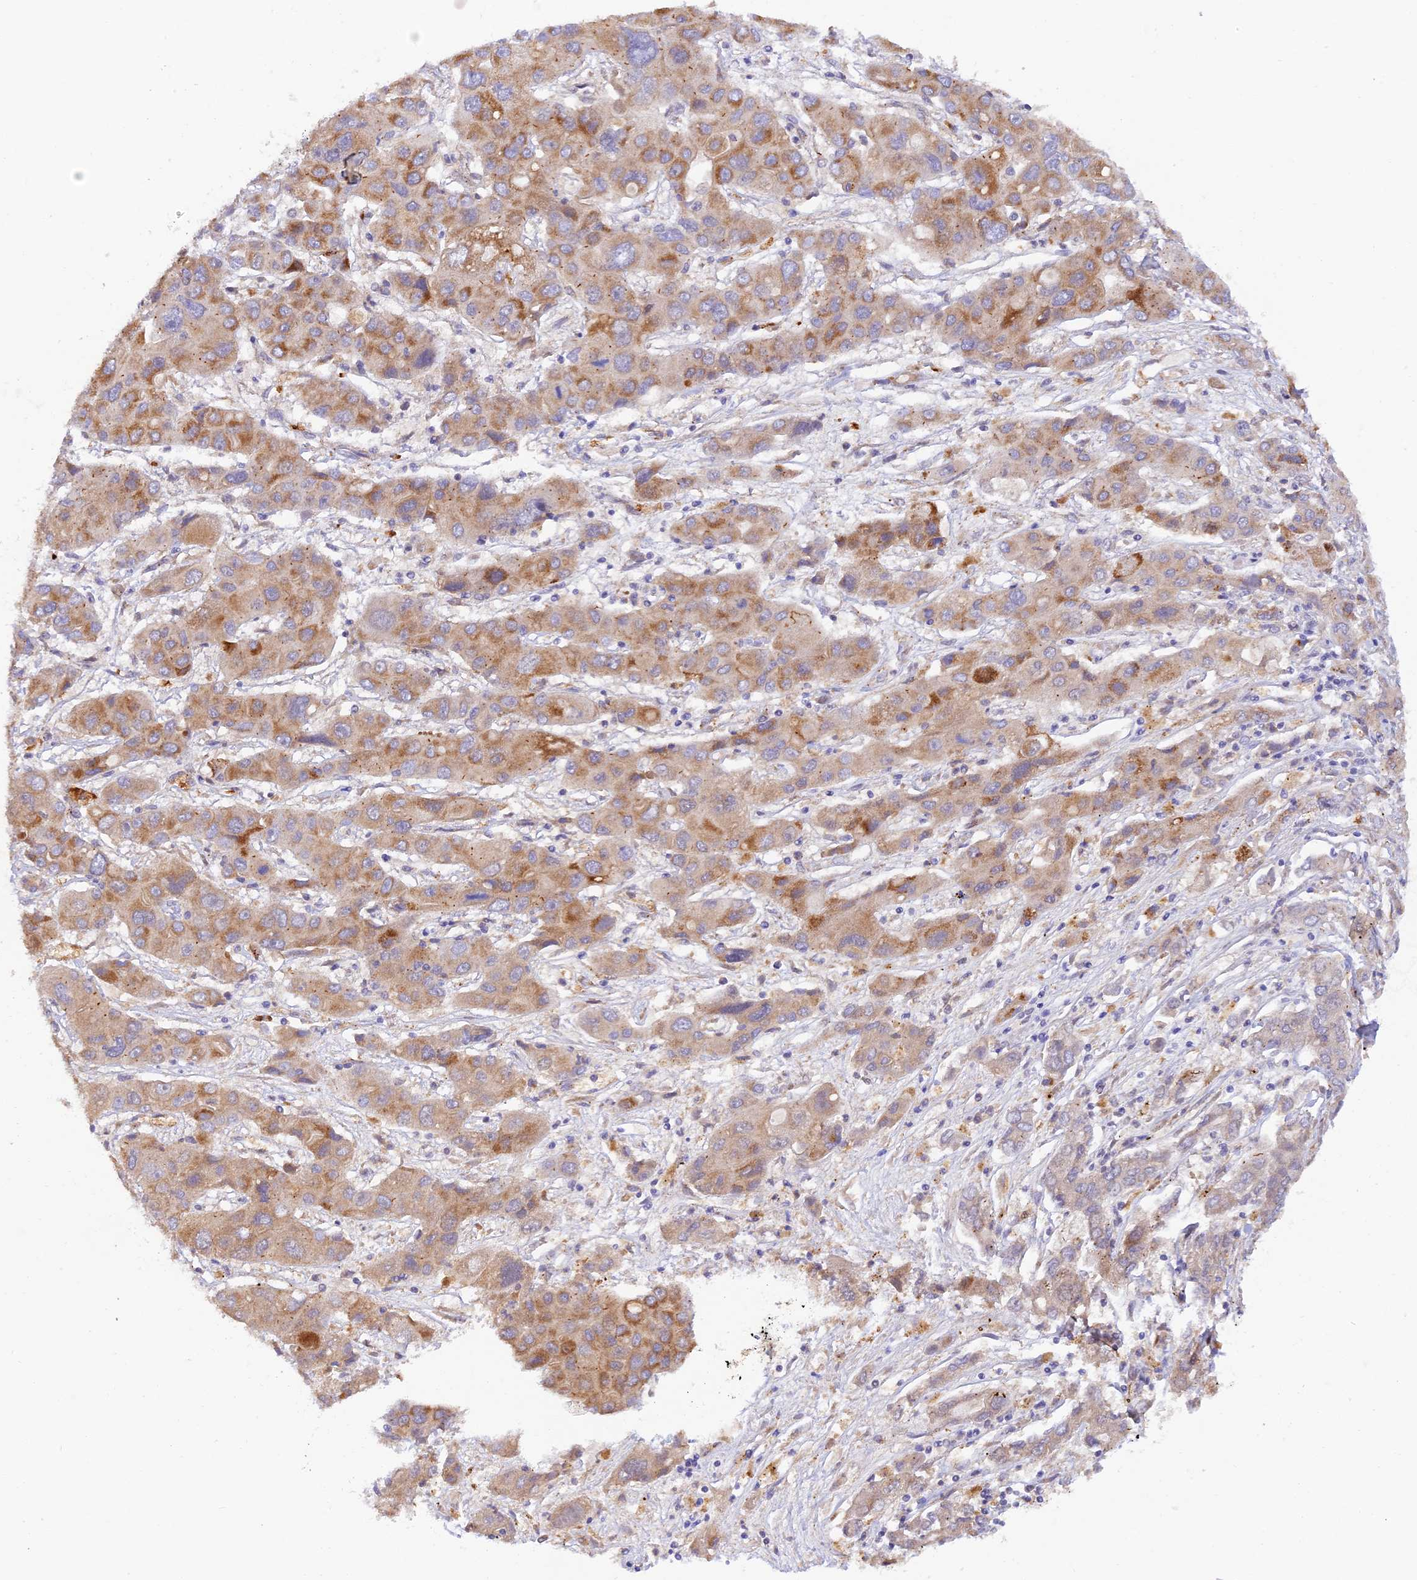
{"staining": {"intensity": "moderate", "quantity": ">75%", "location": "cytoplasmic/membranous"}, "tissue": "liver cancer", "cell_type": "Tumor cells", "image_type": "cancer", "snomed": [{"axis": "morphology", "description": "Cholangiocarcinoma"}, {"axis": "topography", "description": "Liver"}], "caption": "Immunohistochemical staining of cholangiocarcinoma (liver) shows medium levels of moderate cytoplasmic/membranous protein staining in about >75% of tumor cells.", "gene": "WDFY4", "patient": {"sex": "male", "age": 67}}